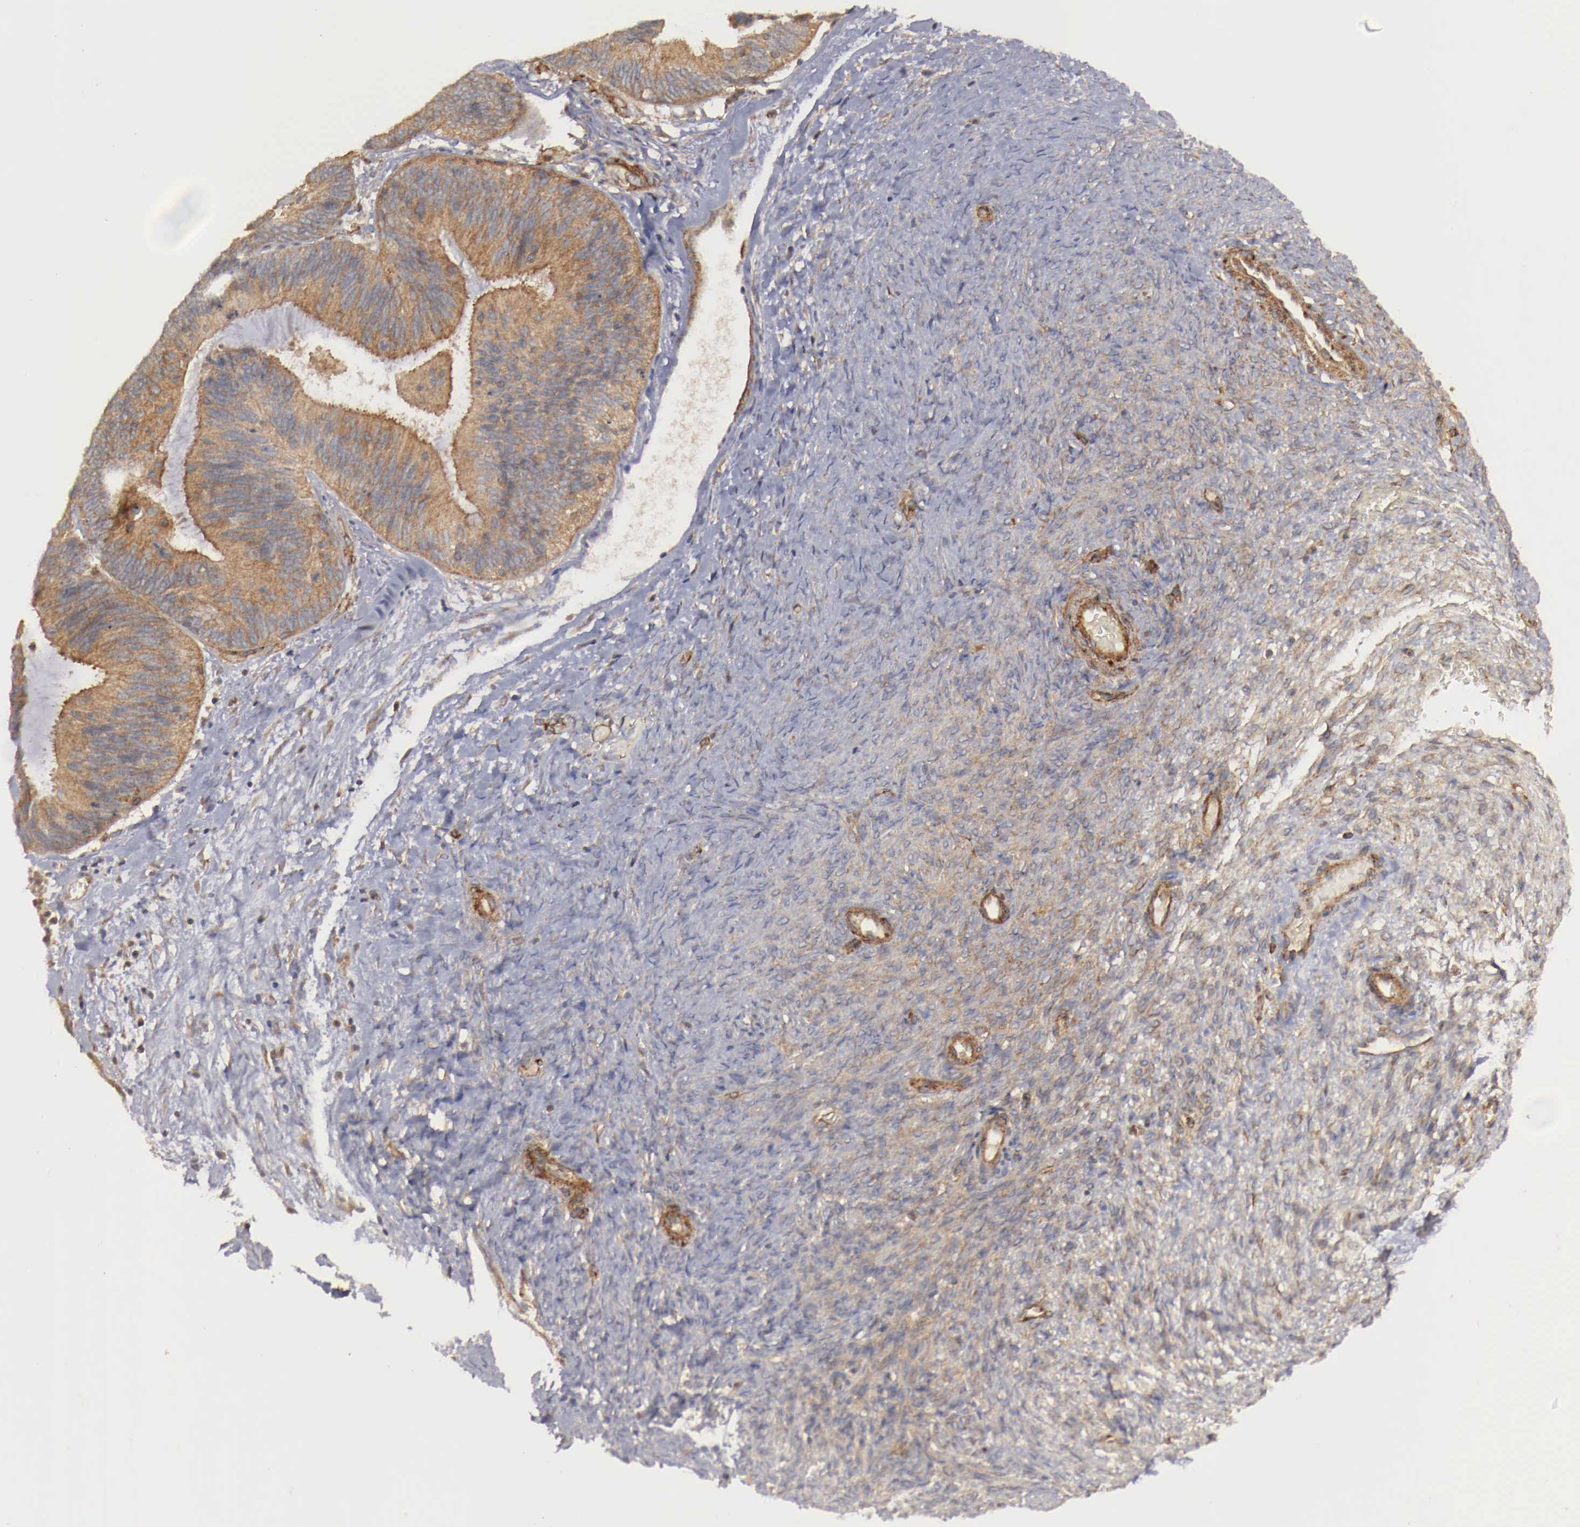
{"staining": {"intensity": "moderate", "quantity": ">75%", "location": "cytoplasmic/membranous"}, "tissue": "ovarian cancer", "cell_type": "Tumor cells", "image_type": "cancer", "snomed": [{"axis": "morphology", "description": "Carcinoma, endometroid"}, {"axis": "topography", "description": "Ovary"}], "caption": "This image displays ovarian cancer stained with immunohistochemistry (IHC) to label a protein in brown. The cytoplasmic/membranous of tumor cells show moderate positivity for the protein. Nuclei are counter-stained blue.", "gene": "ARMCX4", "patient": {"sex": "female", "age": 52}}